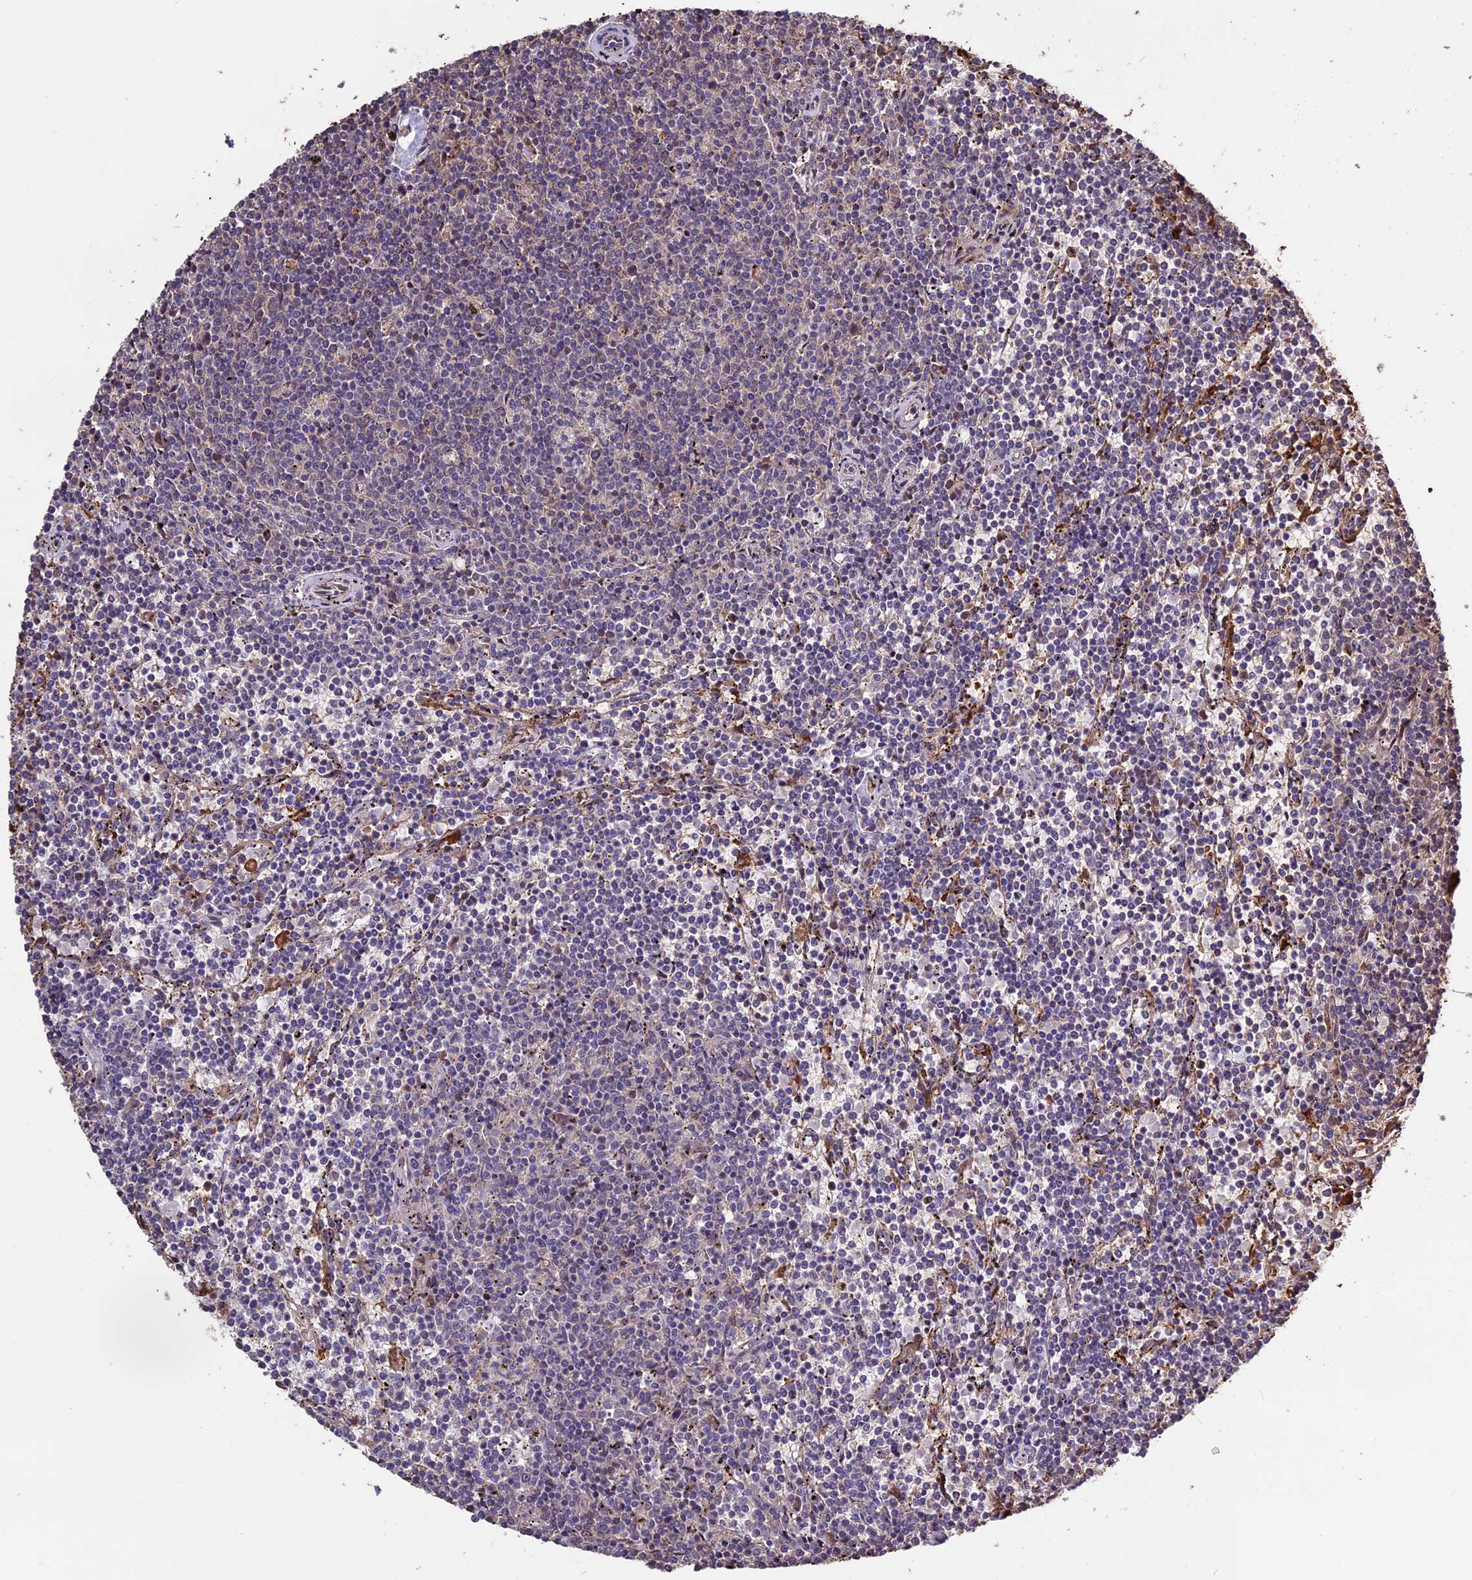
{"staining": {"intensity": "negative", "quantity": "none", "location": "none"}, "tissue": "lymphoma", "cell_type": "Tumor cells", "image_type": "cancer", "snomed": [{"axis": "morphology", "description": "Malignant lymphoma, non-Hodgkin's type, Low grade"}, {"axis": "topography", "description": "Spleen"}], "caption": "Tumor cells are negative for protein expression in human lymphoma. (DAB (3,3'-diaminobenzidine) immunohistochemistry (IHC) visualized using brightfield microscopy, high magnification).", "gene": "VWA3A", "patient": {"sex": "female", "age": 50}}